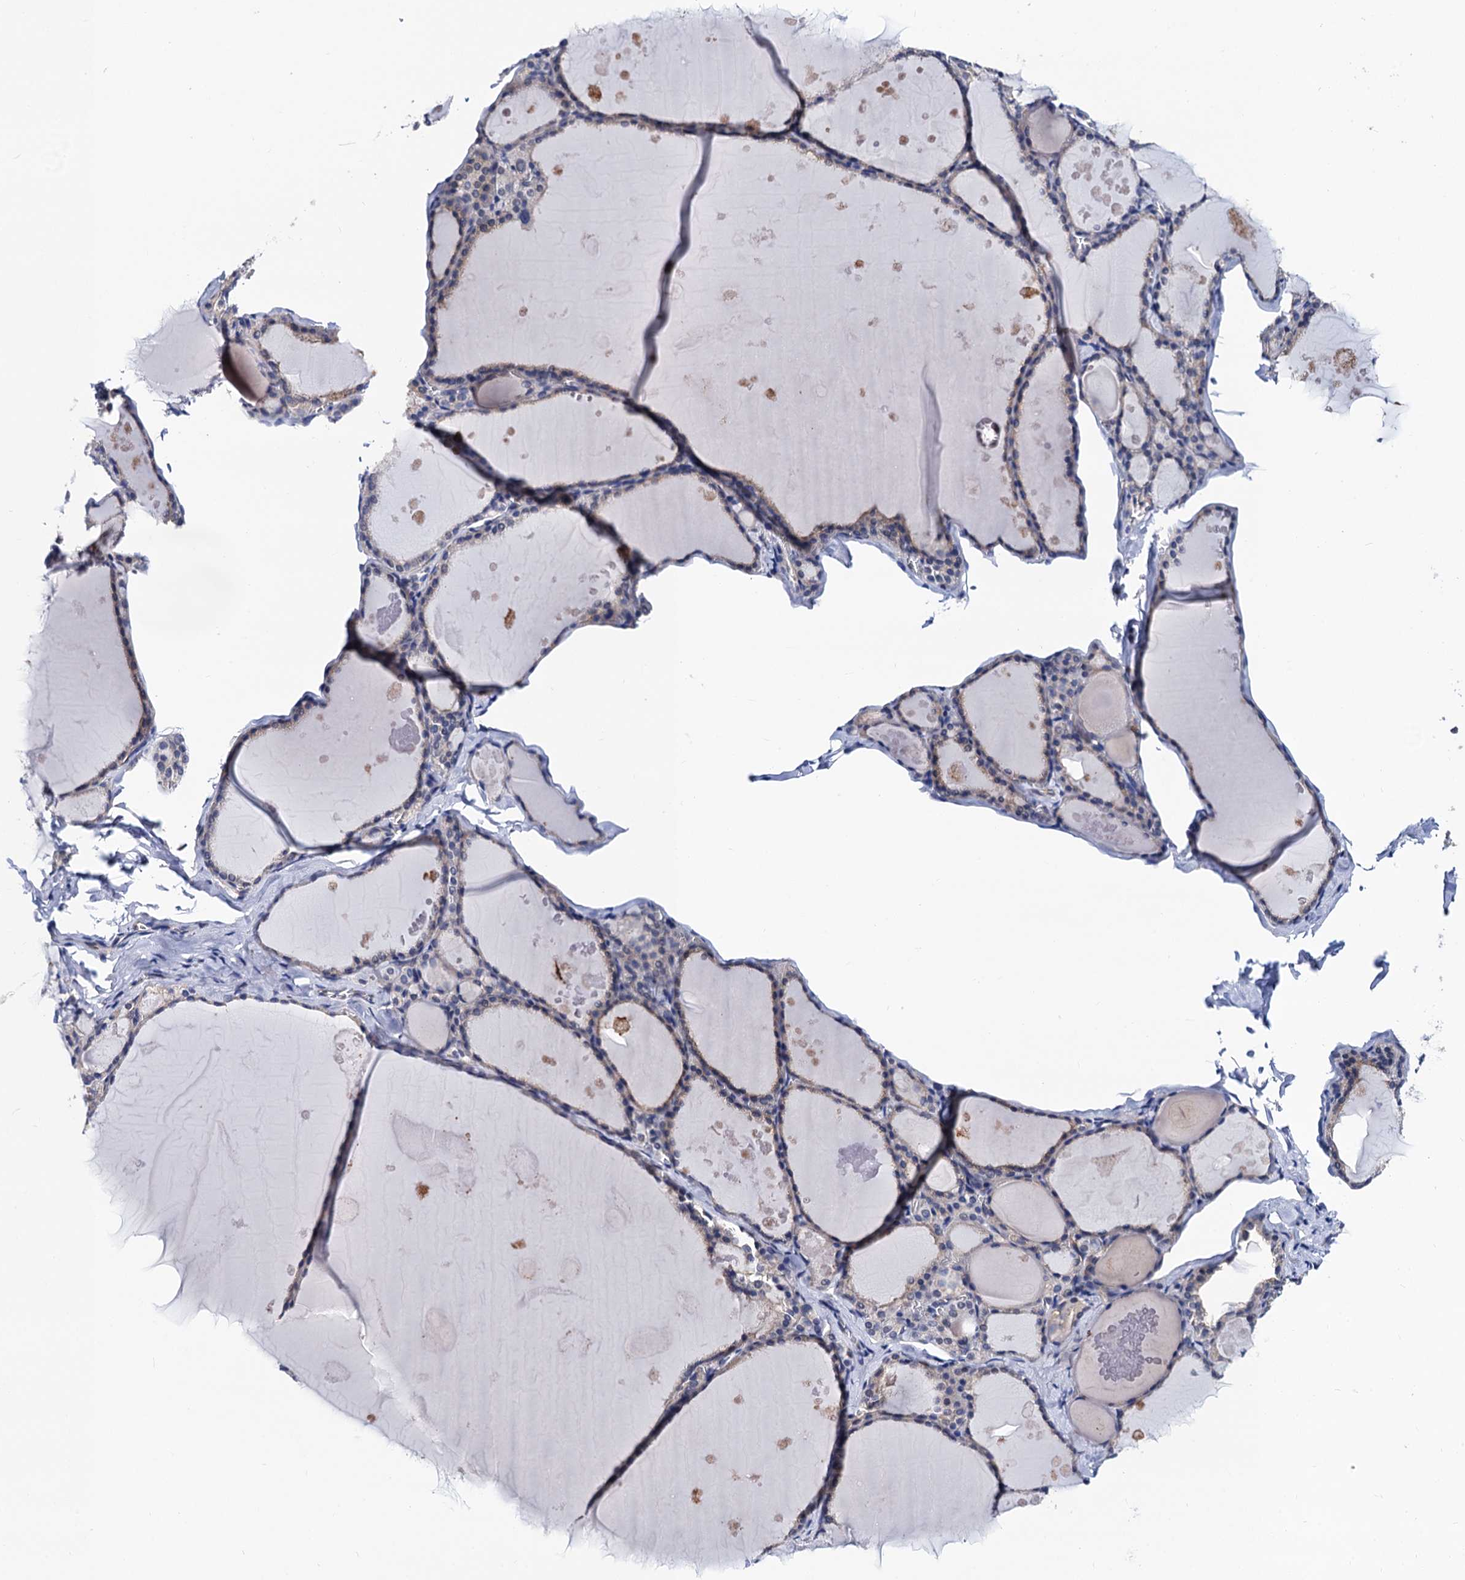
{"staining": {"intensity": "moderate", "quantity": "25%-75%", "location": "cytoplasmic/membranous"}, "tissue": "thyroid gland", "cell_type": "Glandular cells", "image_type": "normal", "snomed": [{"axis": "morphology", "description": "Normal tissue, NOS"}, {"axis": "topography", "description": "Thyroid gland"}], "caption": "This is a micrograph of immunohistochemistry staining of normal thyroid gland, which shows moderate staining in the cytoplasmic/membranous of glandular cells.", "gene": "ZDHHC18", "patient": {"sex": "male", "age": 56}}